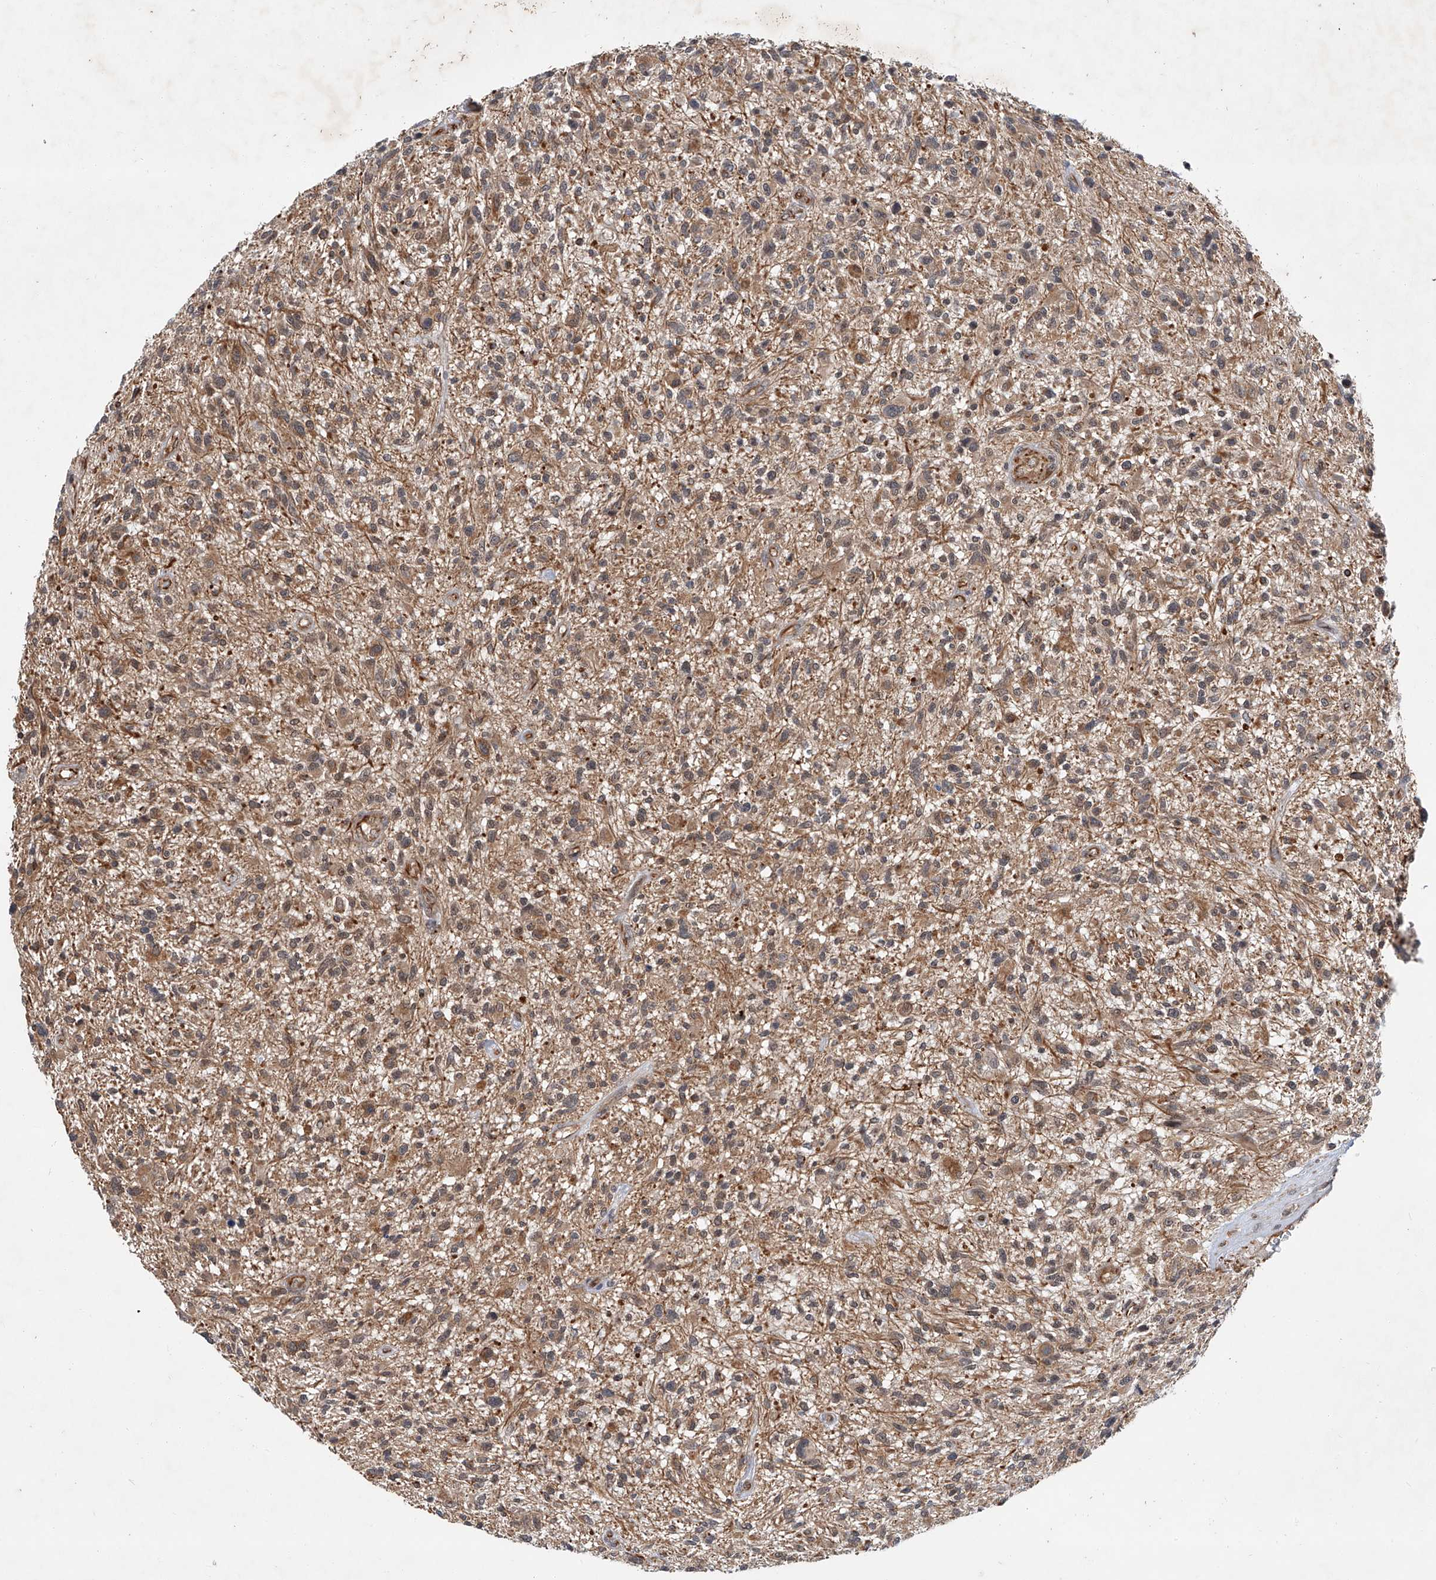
{"staining": {"intensity": "moderate", "quantity": ">75%", "location": "cytoplasmic/membranous"}, "tissue": "glioma", "cell_type": "Tumor cells", "image_type": "cancer", "snomed": [{"axis": "morphology", "description": "Glioma, malignant, High grade"}, {"axis": "topography", "description": "Brain"}], "caption": "Protein analysis of high-grade glioma (malignant) tissue demonstrates moderate cytoplasmic/membranous expression in about >75% of tumor cells.", "gene": "AMD1", "patient": {"sex": "male", "age": 47}}